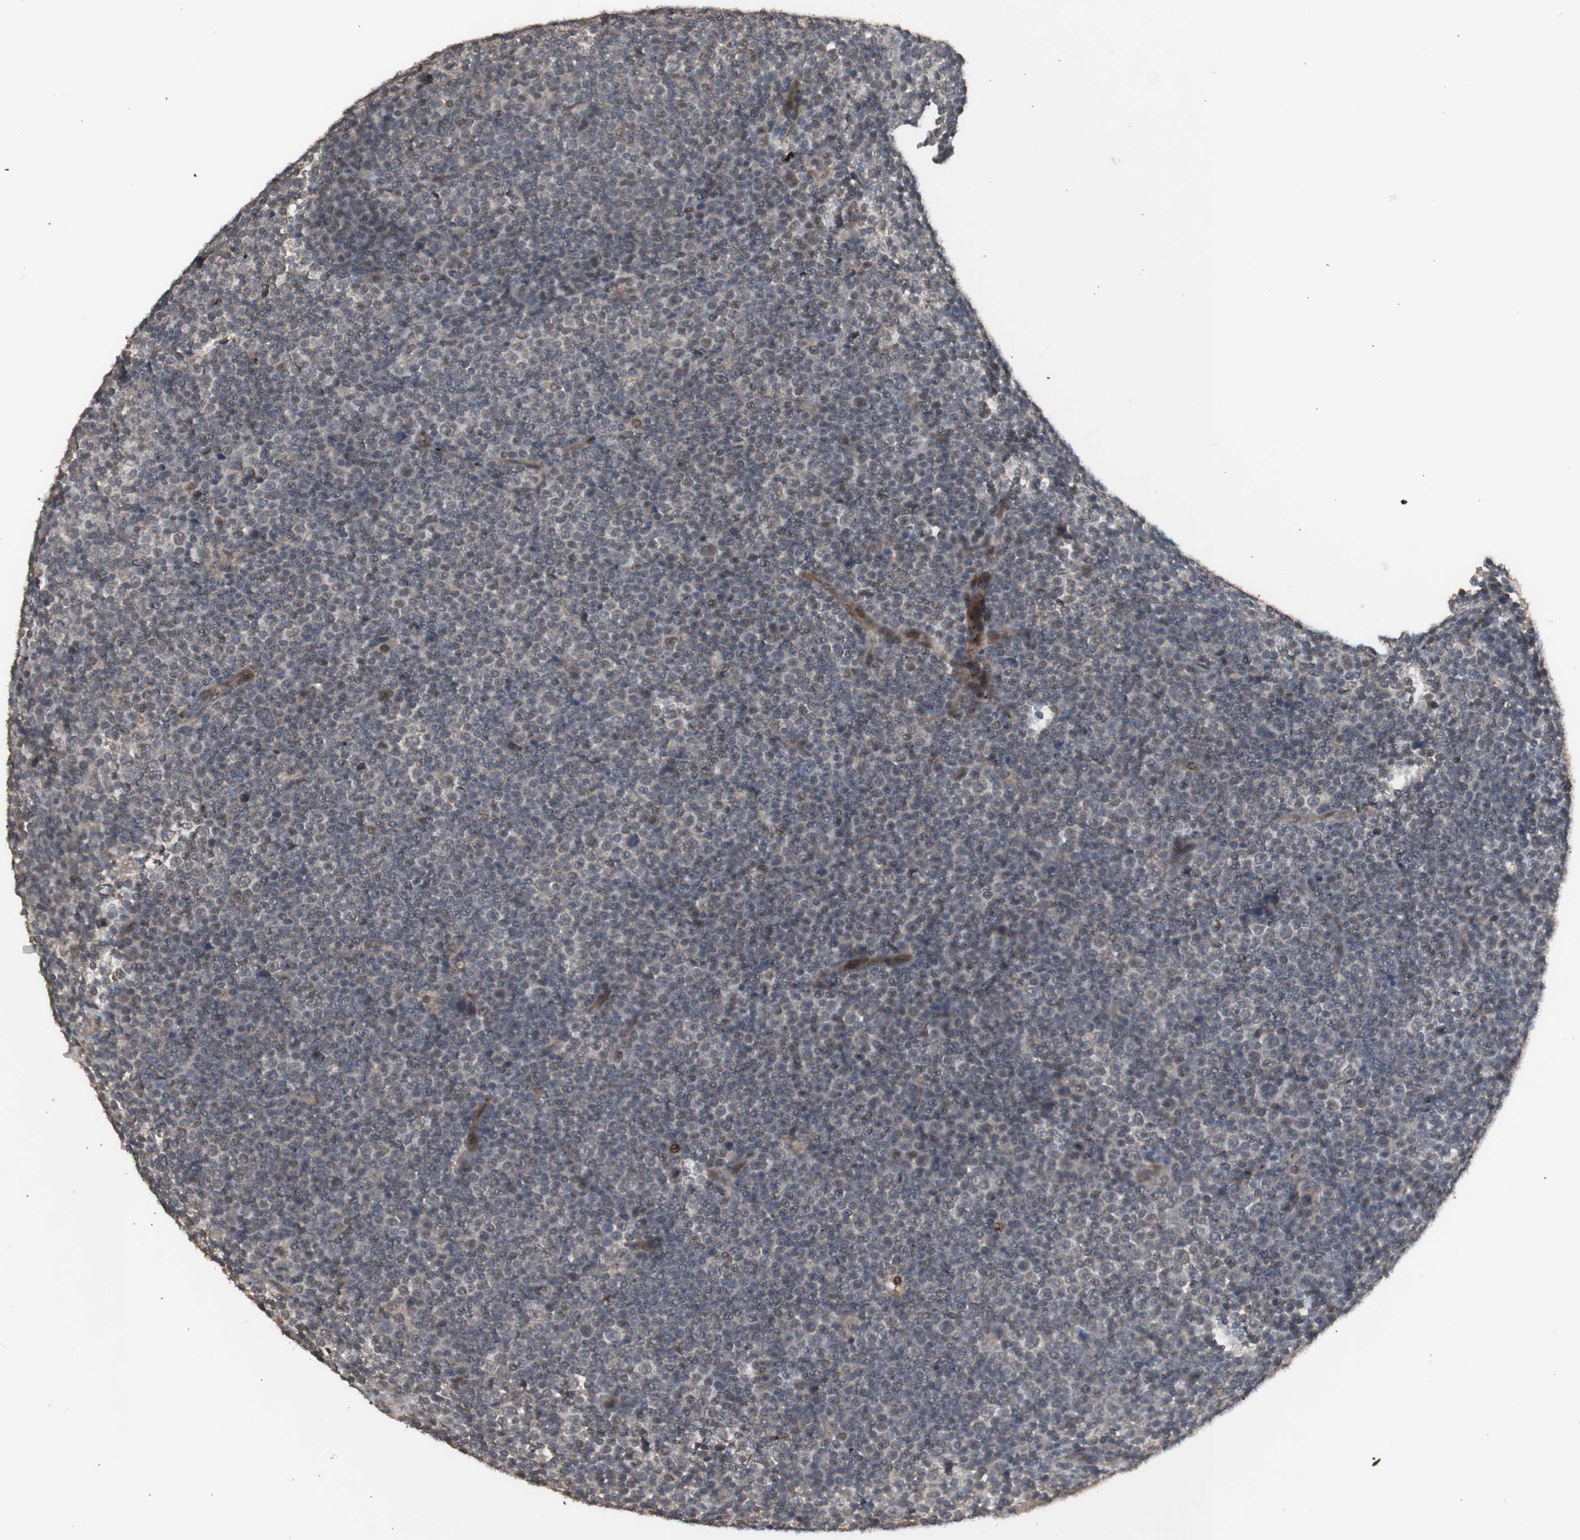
{"staining": {"intensity": "weak", "quantity": "<25%", "location": "cytoplasmic/membranous"}, "tissue": "lymphoma", "cell_type": "Tumor cells", "image_type": "cancer", "snomed": [{"axis": "morphology", "description": "Malignant lymphoma, non-Hodgkin's type, Low grade"}, {"axis": "topography", "description": "Lymph node"}], "caption": "This is an immunohistochemistry histopathology image of human lymphoma. There is no positivity in tumor cells.", "gene": "ALOX12", "patient": {"sex": "female", "age": 67}}